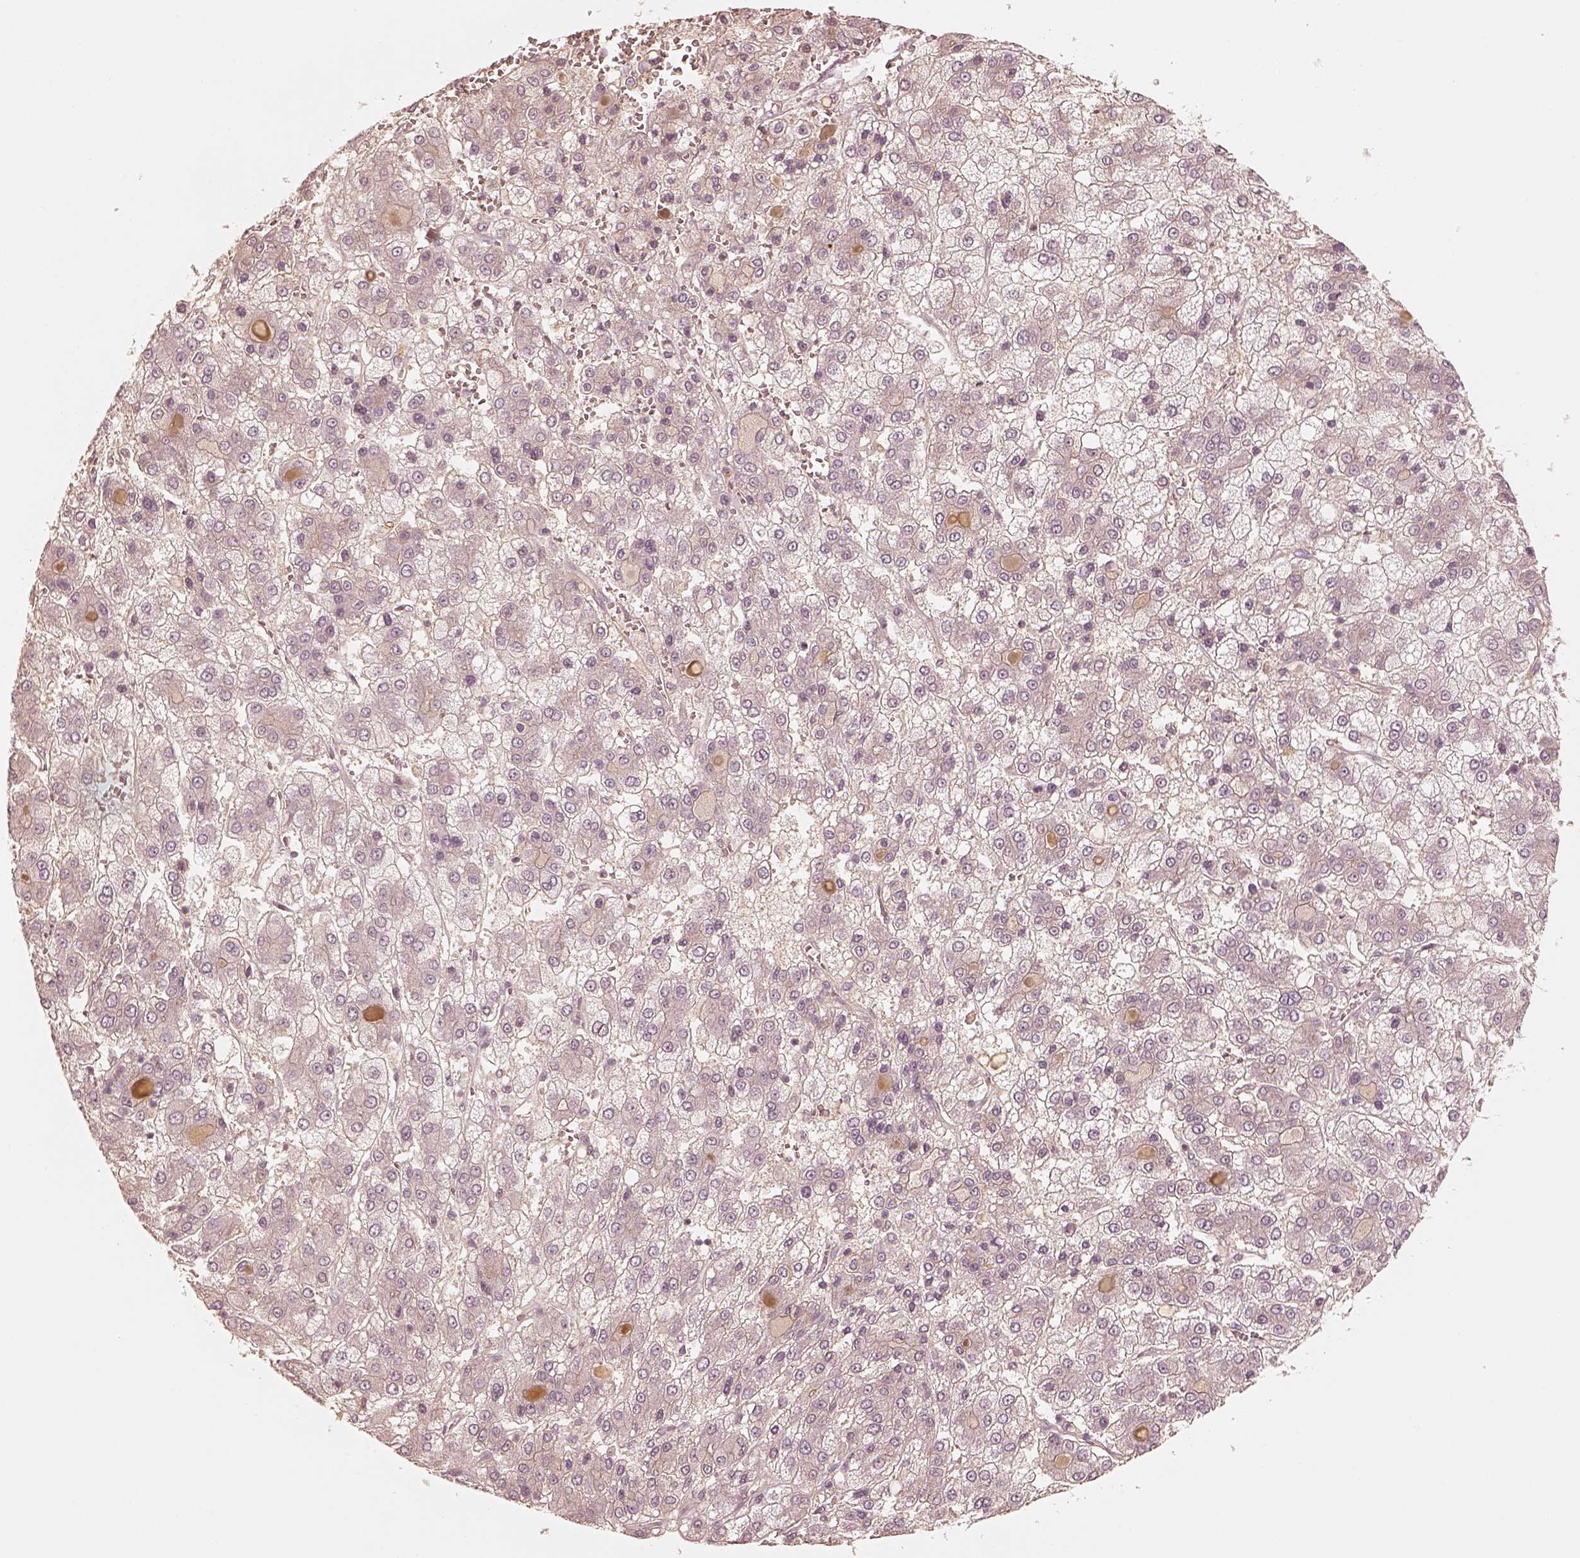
{"staining": {"intensity": "negative", "quantity": "none", "location": "none"}, "tissue": "liver cancer", "cell_type": "Tumor cells", "image_type": "cancer", "snomed": [{"axis": "morphology", "description": "Carcinoma, Hepatocellular, NOS"}, {"axis": "topography", "description": "Liver"}], "caption": "This image is of liver hepatocellular carcinoma stained with immunohistochemistry to label a protein in brown with the nuclei are counter-stained blue. There is no positivity in tumor cells.", "gene": "GORASP2", "patient": {"sex": "male", "age": 73}}